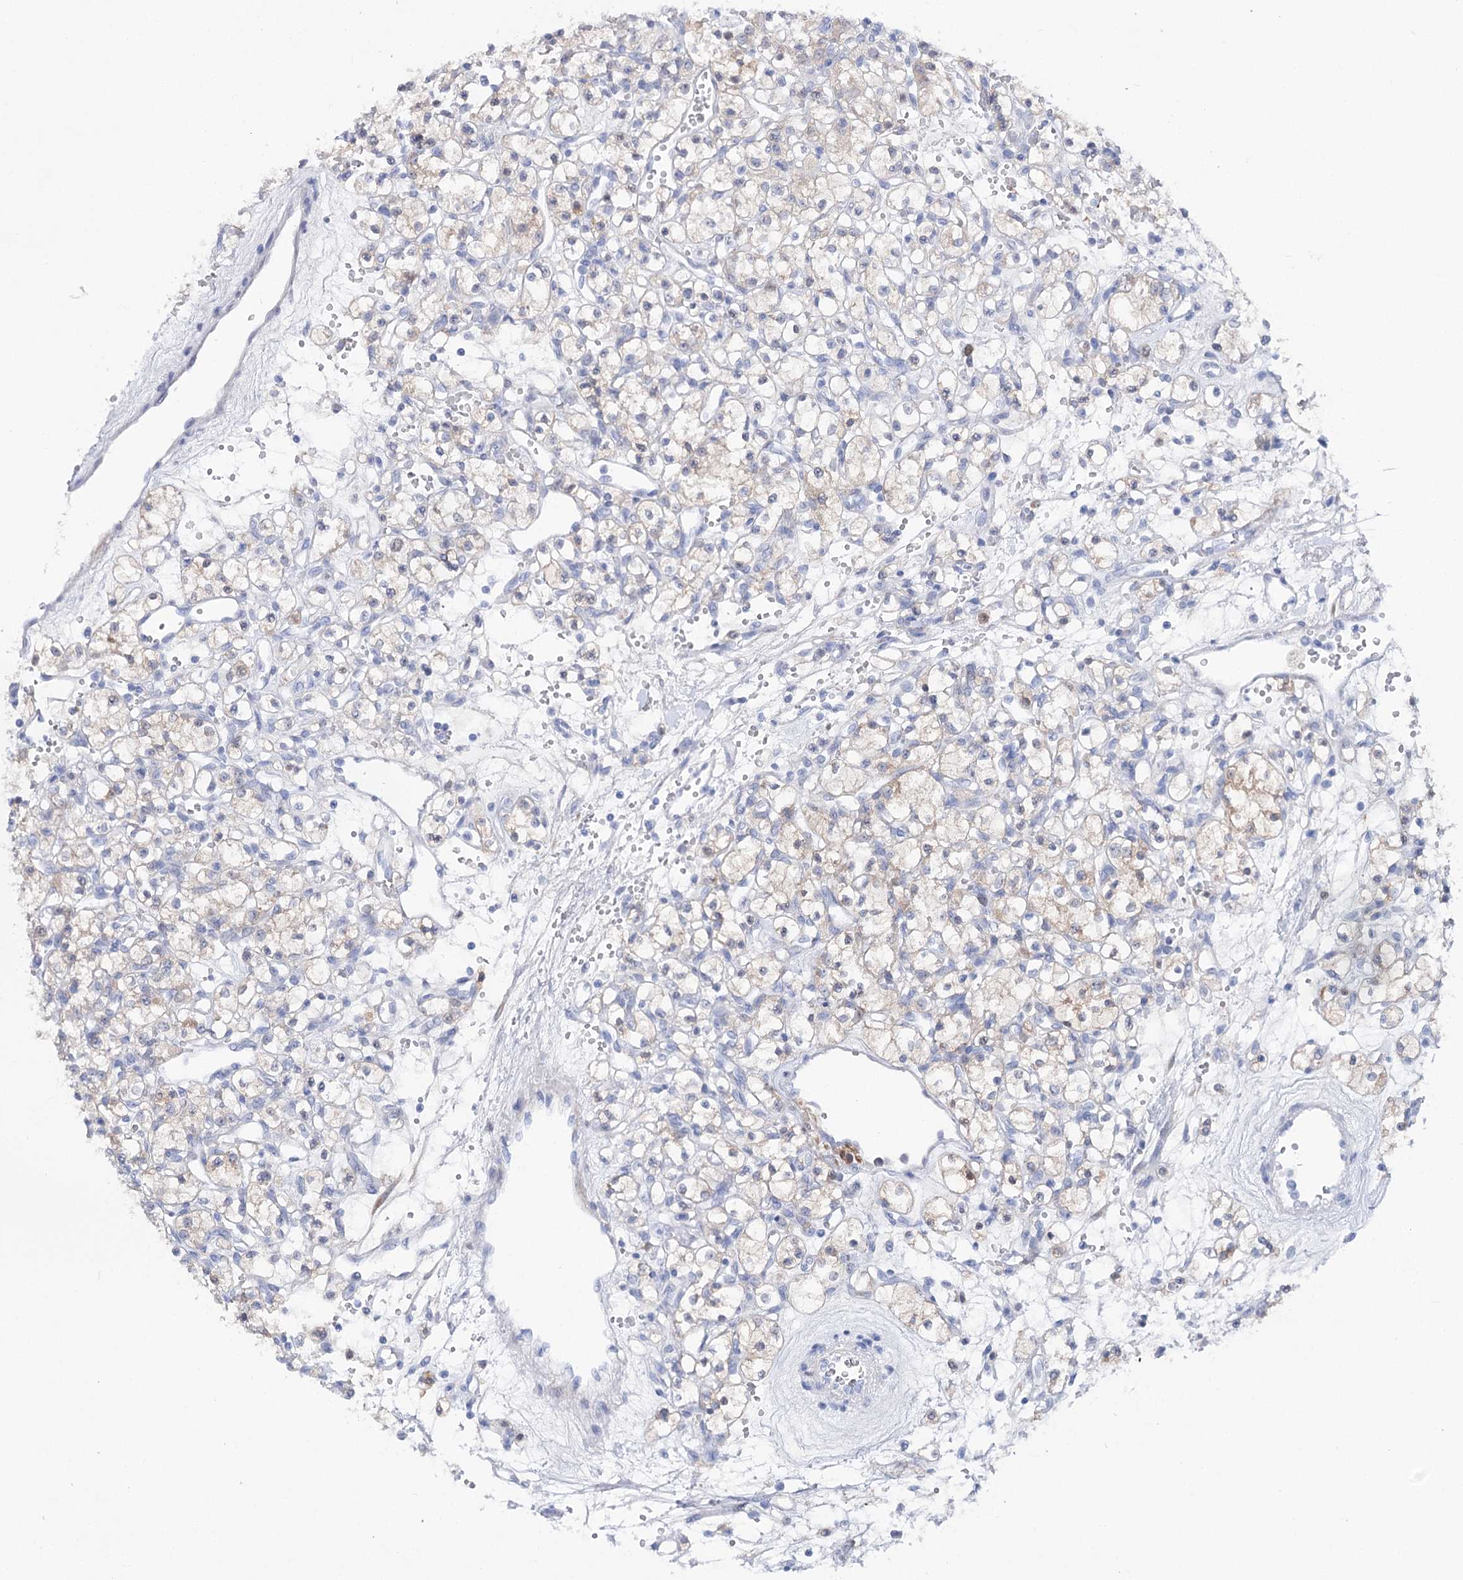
{"staining": {"intensity": "negative", "quantity": "none", "location": "none"}, "tissue": "renal cancer", "cell_type": "Tumor cells", "image_type": "cancer", "snomed": [{"axis": "morphology", "description": "Adenocarcinoma, NOS"}, {"axis": "topography", "description": "Kidney"}], "caption": "Tumor cells are negative for brown protein staining in renal adenocarcinoma.", "gene": "UGDH", "patient": {"sex": "female", "age": 59}}